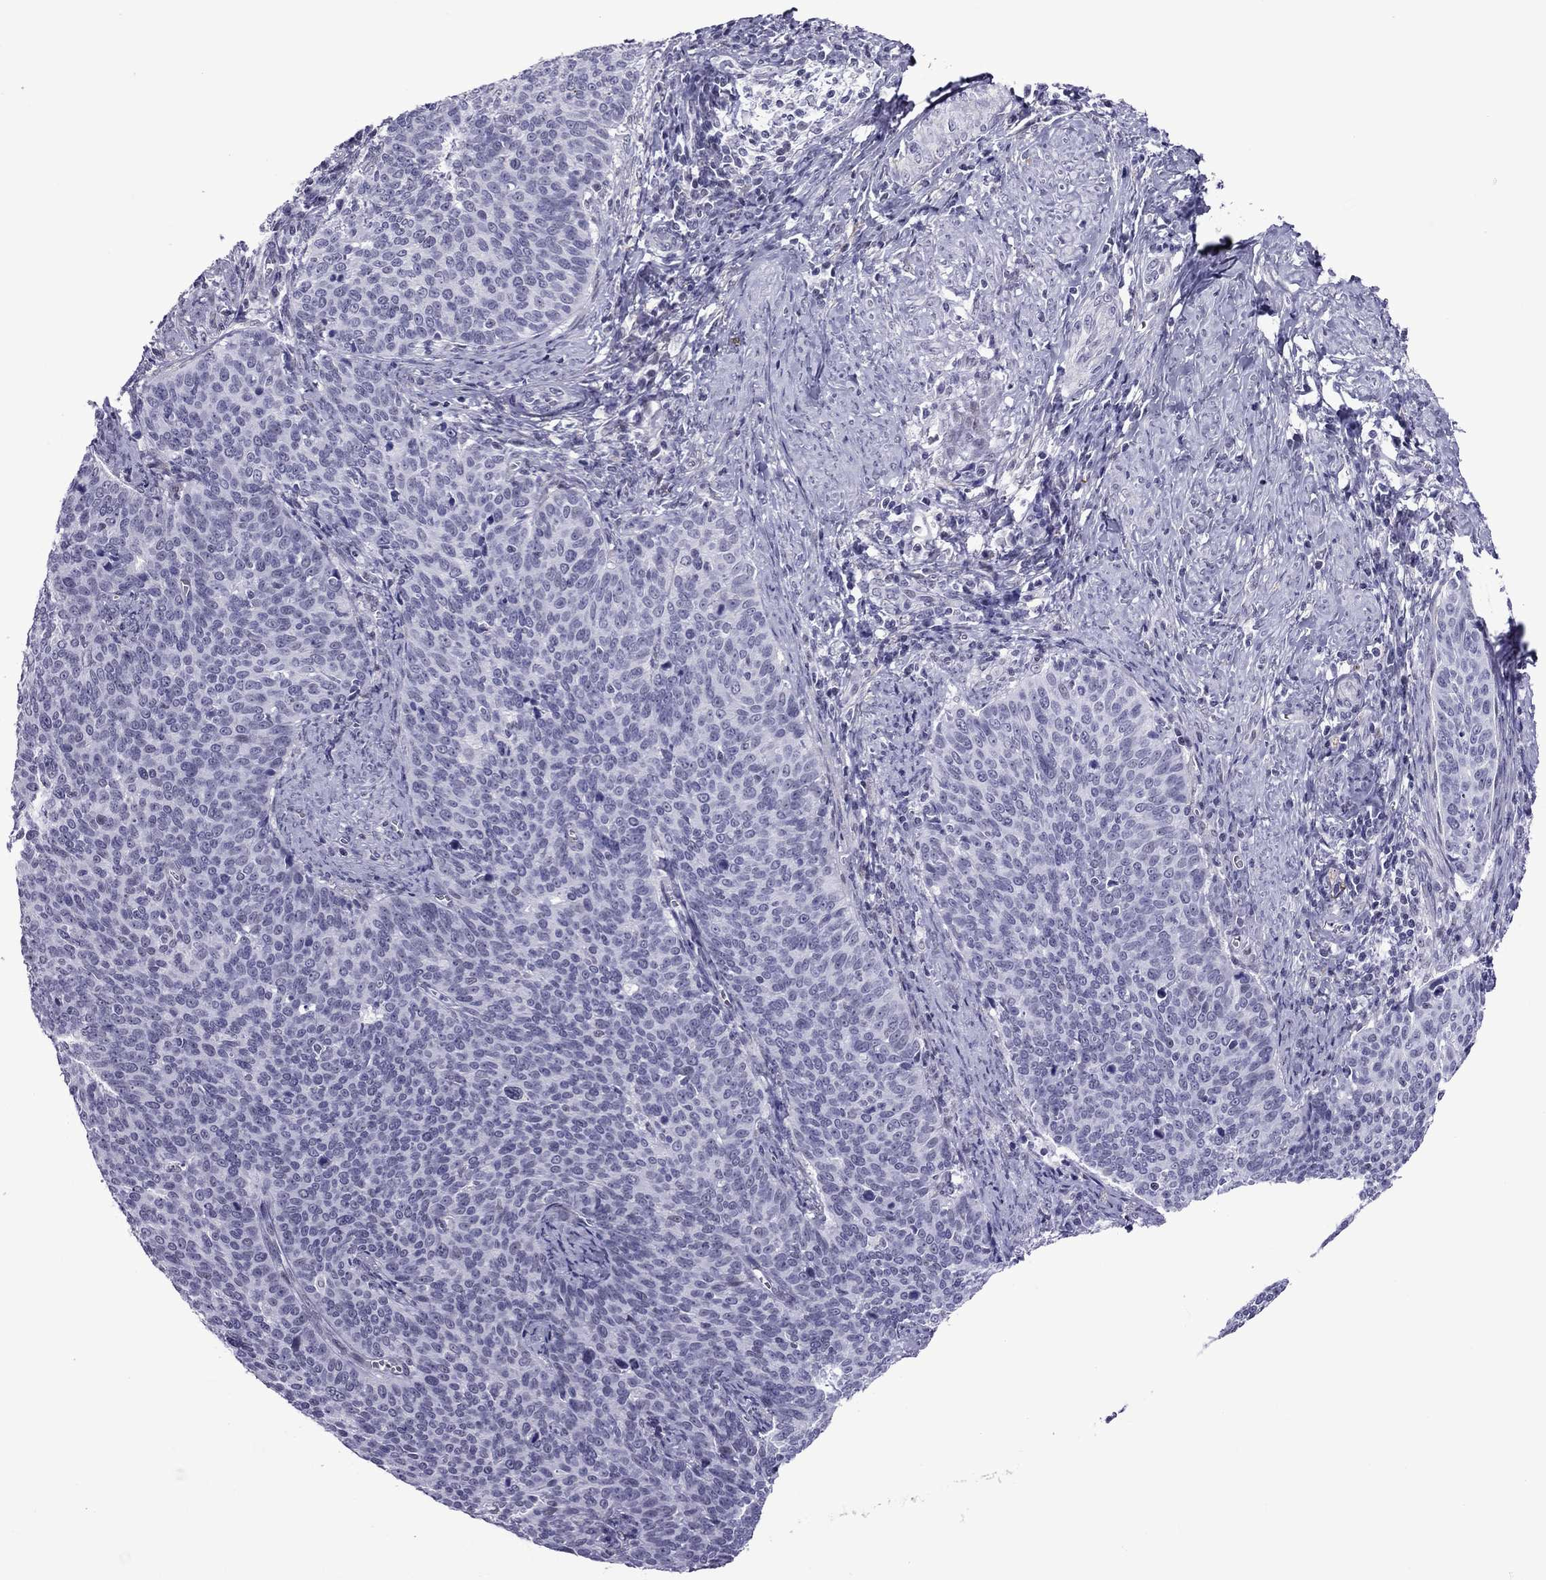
{"staining": {"intensity": "negative", "quantity": "none", "location": "none"}, "tissue": "cervical cancer", "cell_type": "Tumor cells", "image_type": "cancer", "snomed": [{"axis": "morphology", "description": "Normal tissue, NOS"}, {"axis": "morphology", "description": "Squamous cell carcinoma, NOS"}, {"axis": "topography", "description": "Cervix"}], "caption": "The micrograph demonstrates no staining of tumor cells in cervical squamous cell carcinoma.", "gene": "ZNF646", "patient": {"sex": "female", "age": 39}}